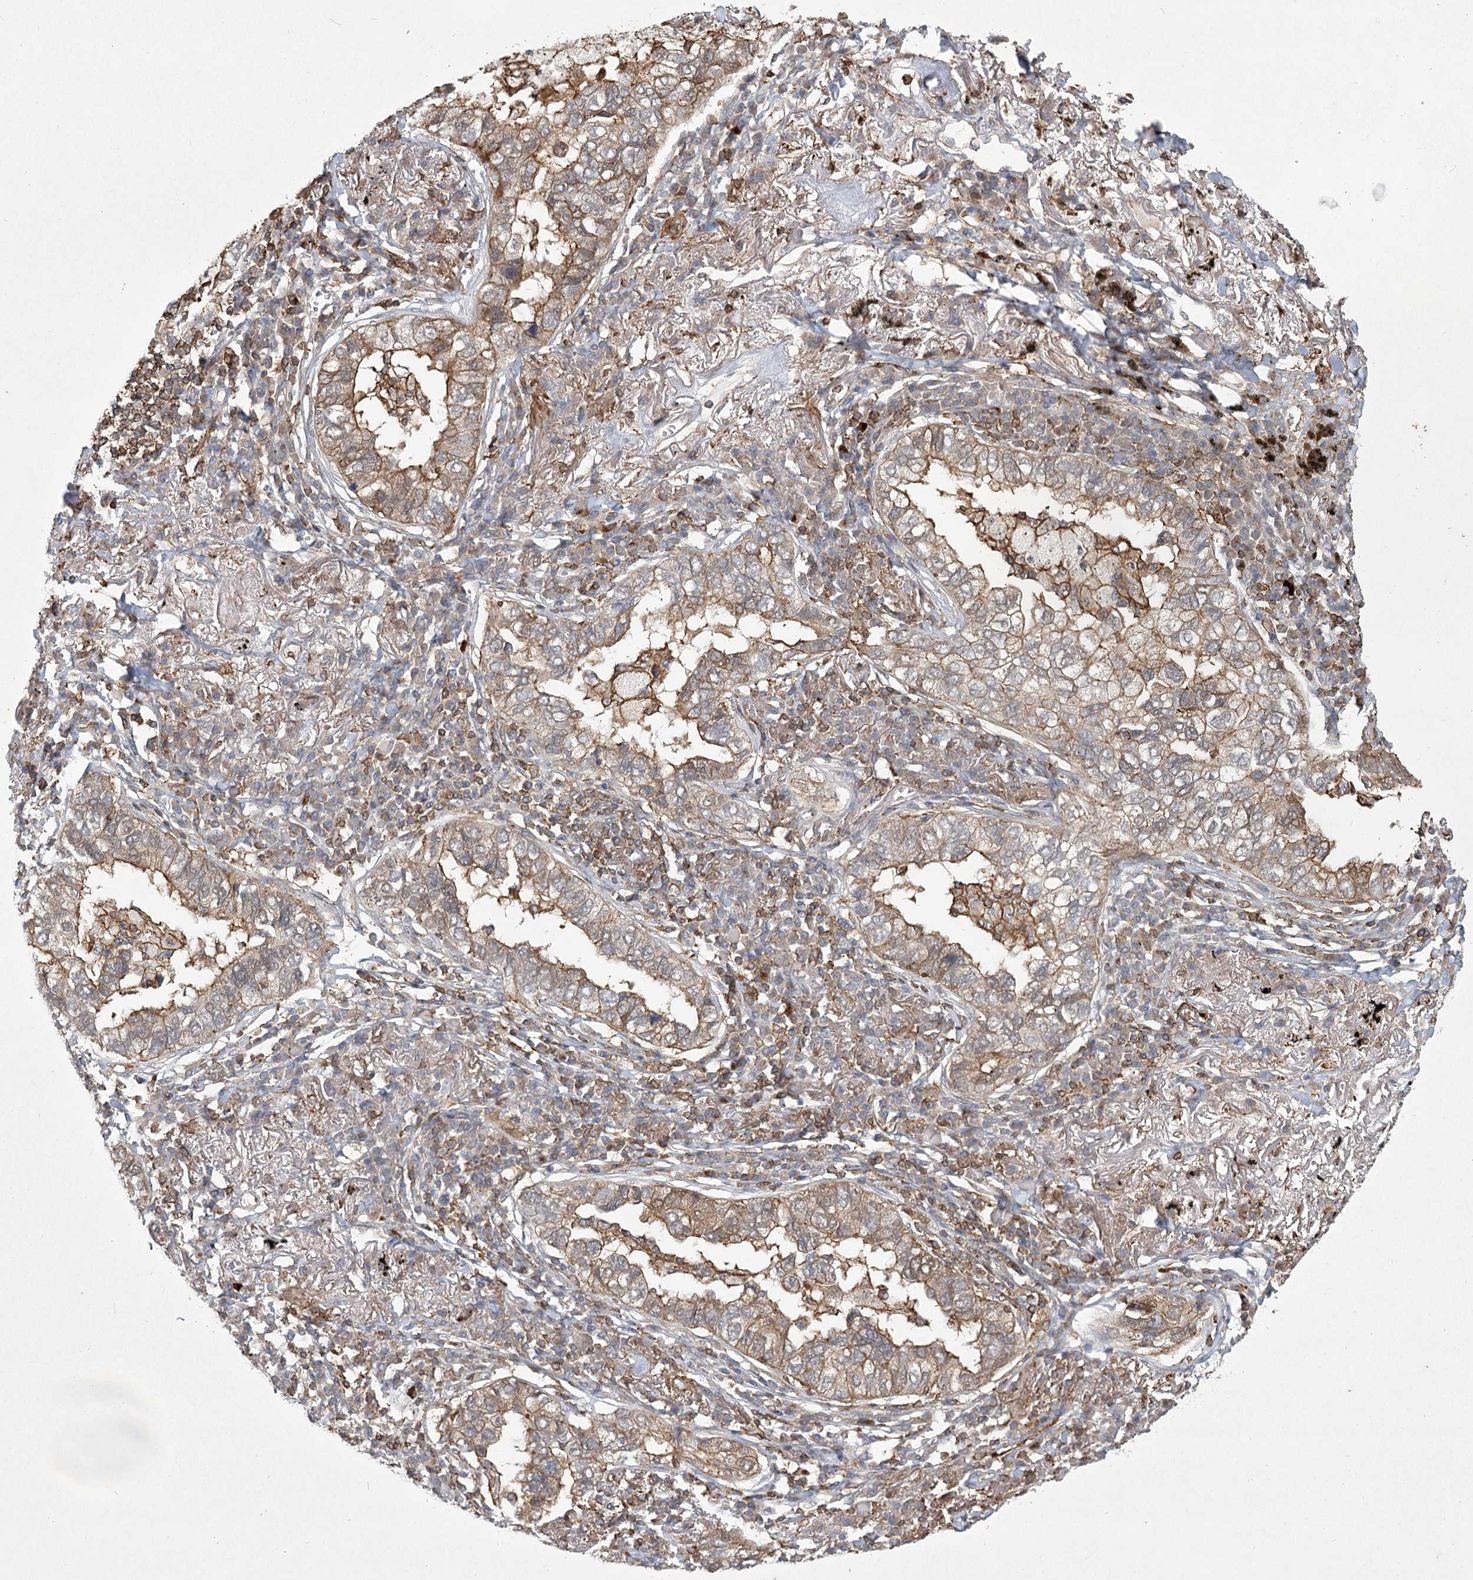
{"staining": {"intensity": "moderate", "quantity": "25%-75%", "location": "cytoplasmic/membranous"}, "tissue": "lung cancer", "cell_type": "Tumor cells", "image_type": "cancer", "snomed": [{"axis": "morphology", "description": "Adenocarcinoma, NOS"}, {"axis": "topography", "description": "Lung"}], "caption": "Lung cancer stained with a protein marker demonstrates moderate staining in tumor cells.", "gene": "MEPE", "patient": {"sex": "male", "age": 65}}